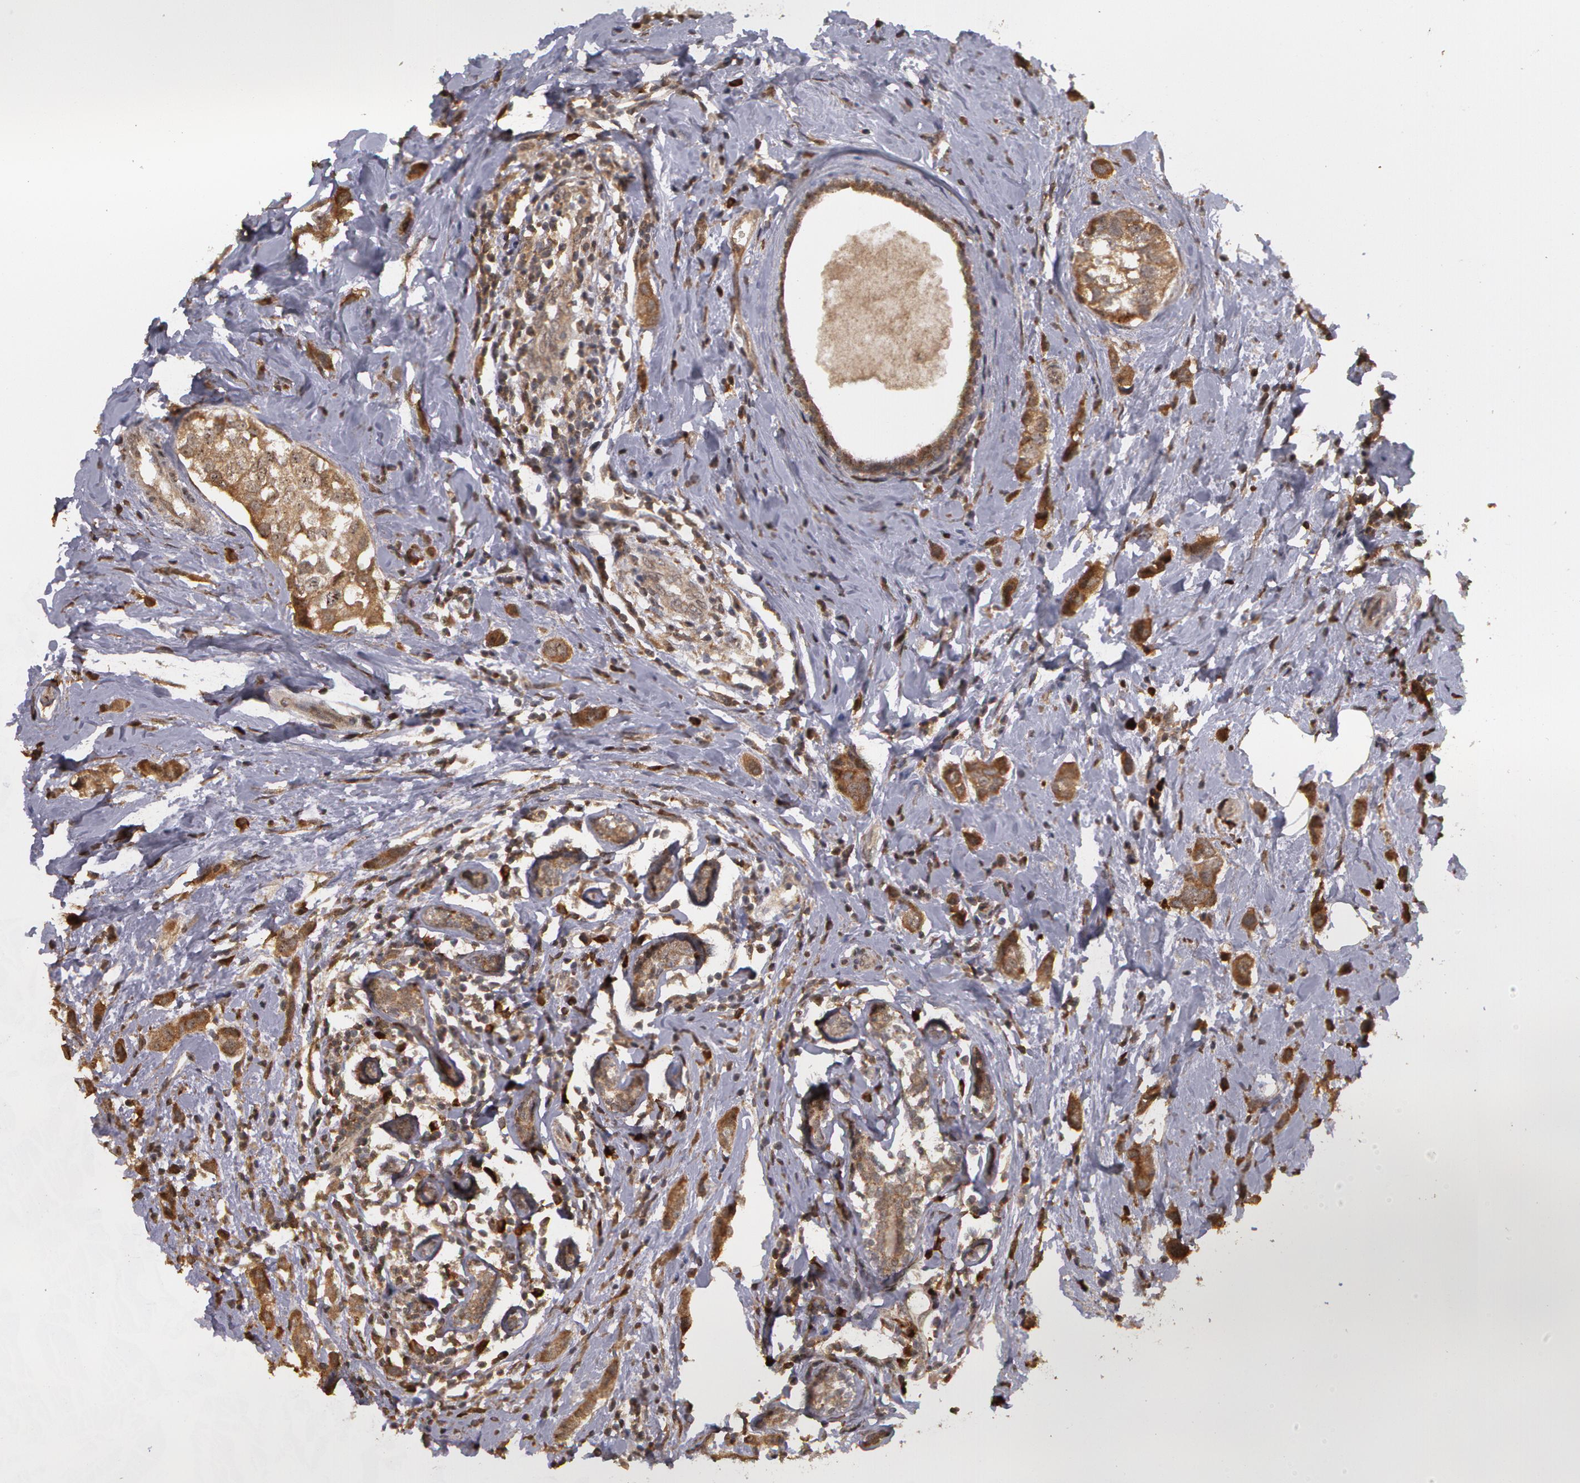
{"staining": {"intensity": "strong", "quantity": ">75%", "location": "cytoplasmic/membranous"}, "tissue": "breast cancer", "cell_type": "Tumor cells", "image_type": "cancer", "snomed": [{"axis": "morphology", "description": "Normal tissue, NOS"}, {"axis": "morphology", "description": "Duct carcinoma"}, {"axis": "topography", "description": "Breast"}], "caption": "The micrograph reveals a brown stain indicating the presence of a protein in the cytoplasmic/membranous of tumor cells in breast cancer. (Brightfield microscopy of DAB IHC at high magnification).", "gene": "GLIS1", "patient": {"sex": "female", "age": 50}}